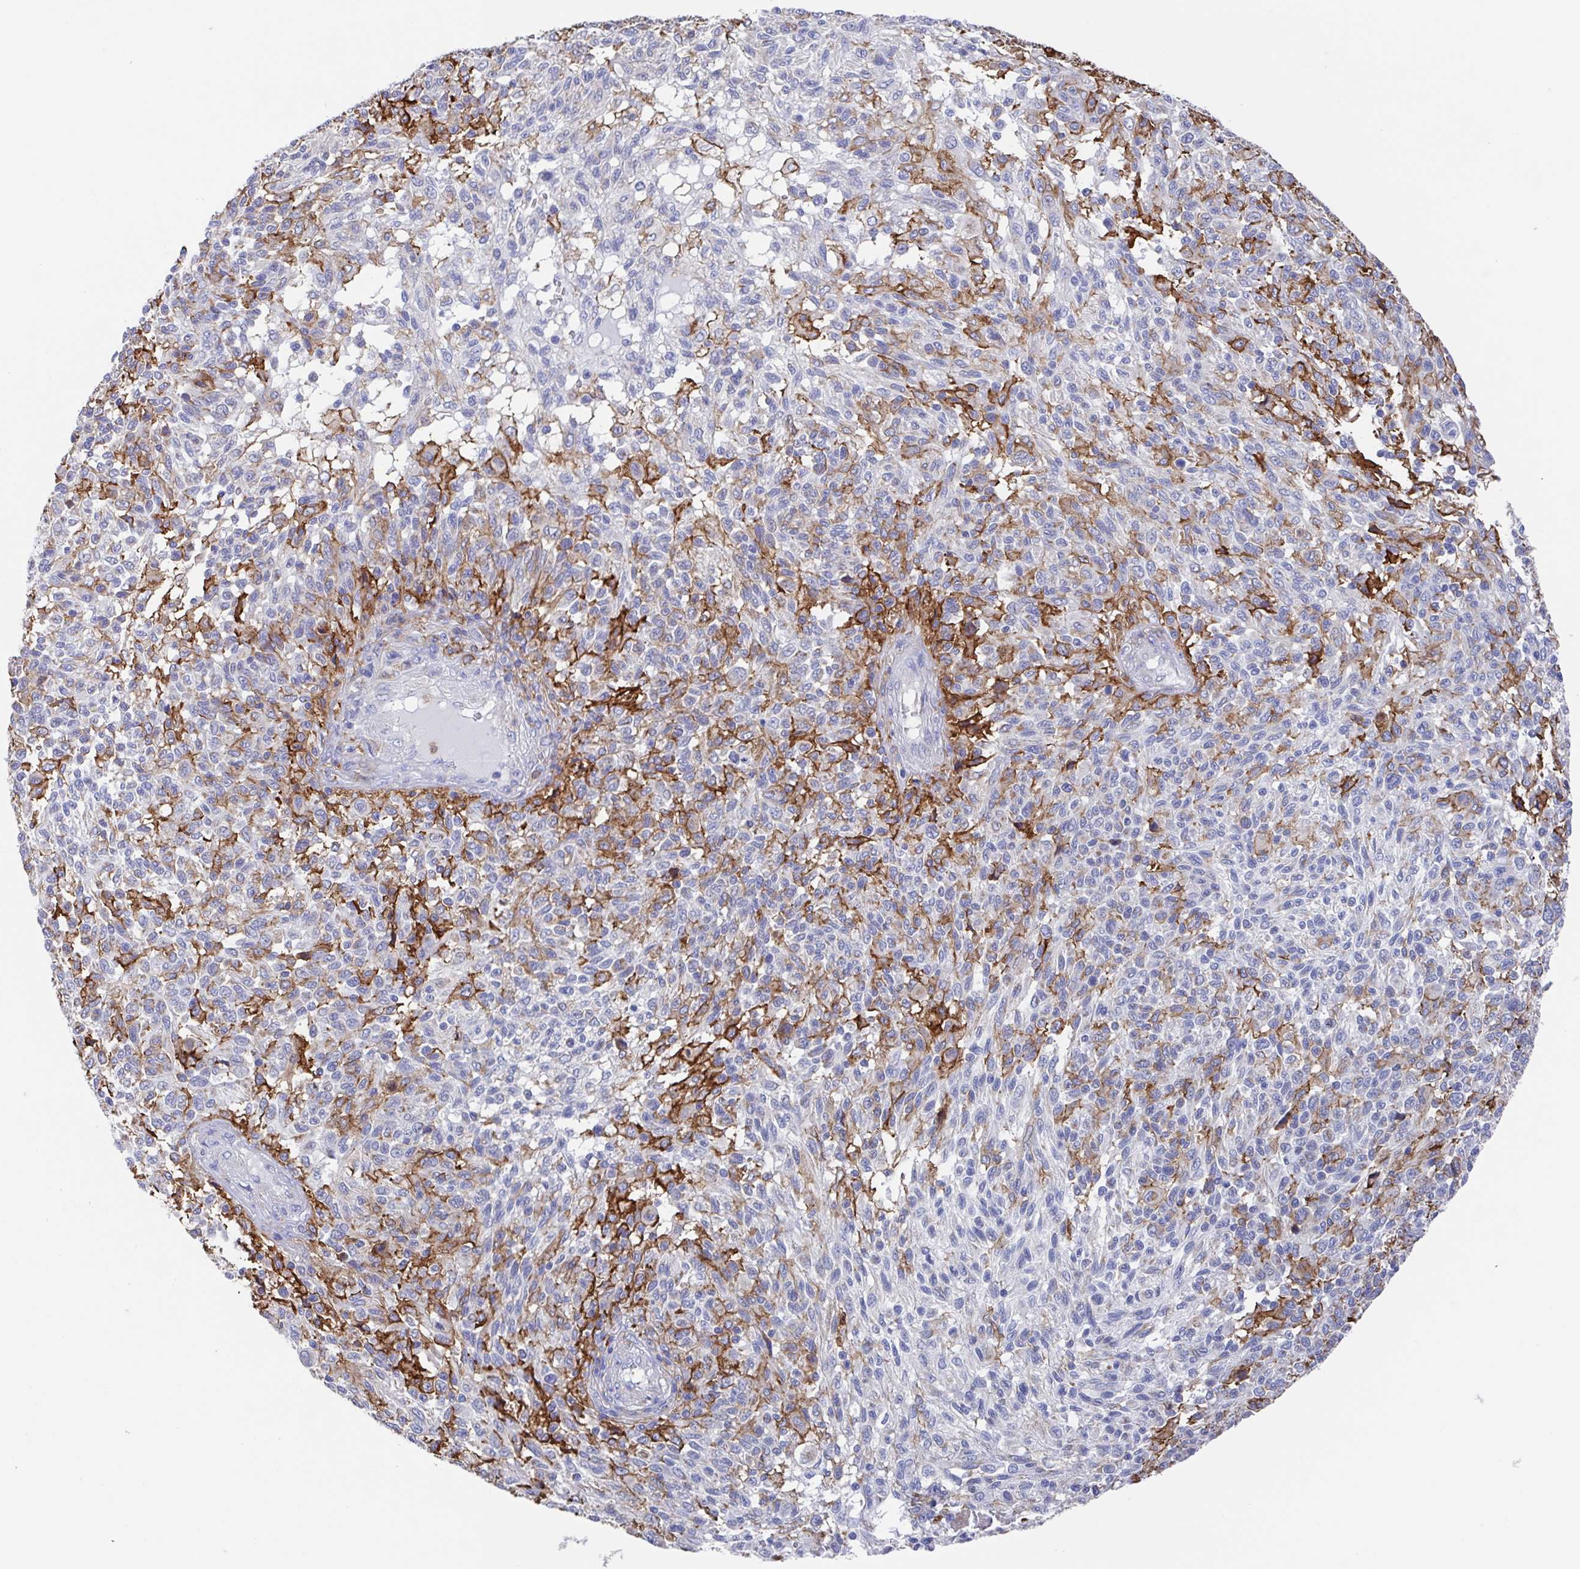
{"staining": {"intensity": "negative", "quantity": "none", "location": "none"}, "tissue": "melanoma", "cell_type": "Tumor cells", "image_type": "cancer", "snomed": [{"axis": "morphology", "description": "Malignant melanoma, NOS"}, {"axis": "topography", "description": "Skin"}], "caption": "Malignant melanoma was stained to show a protein in brown. There is no significant positivity in tumor cells.", "gene": "FCGR3A", "patient": {"sex": "male", "age": 66}}